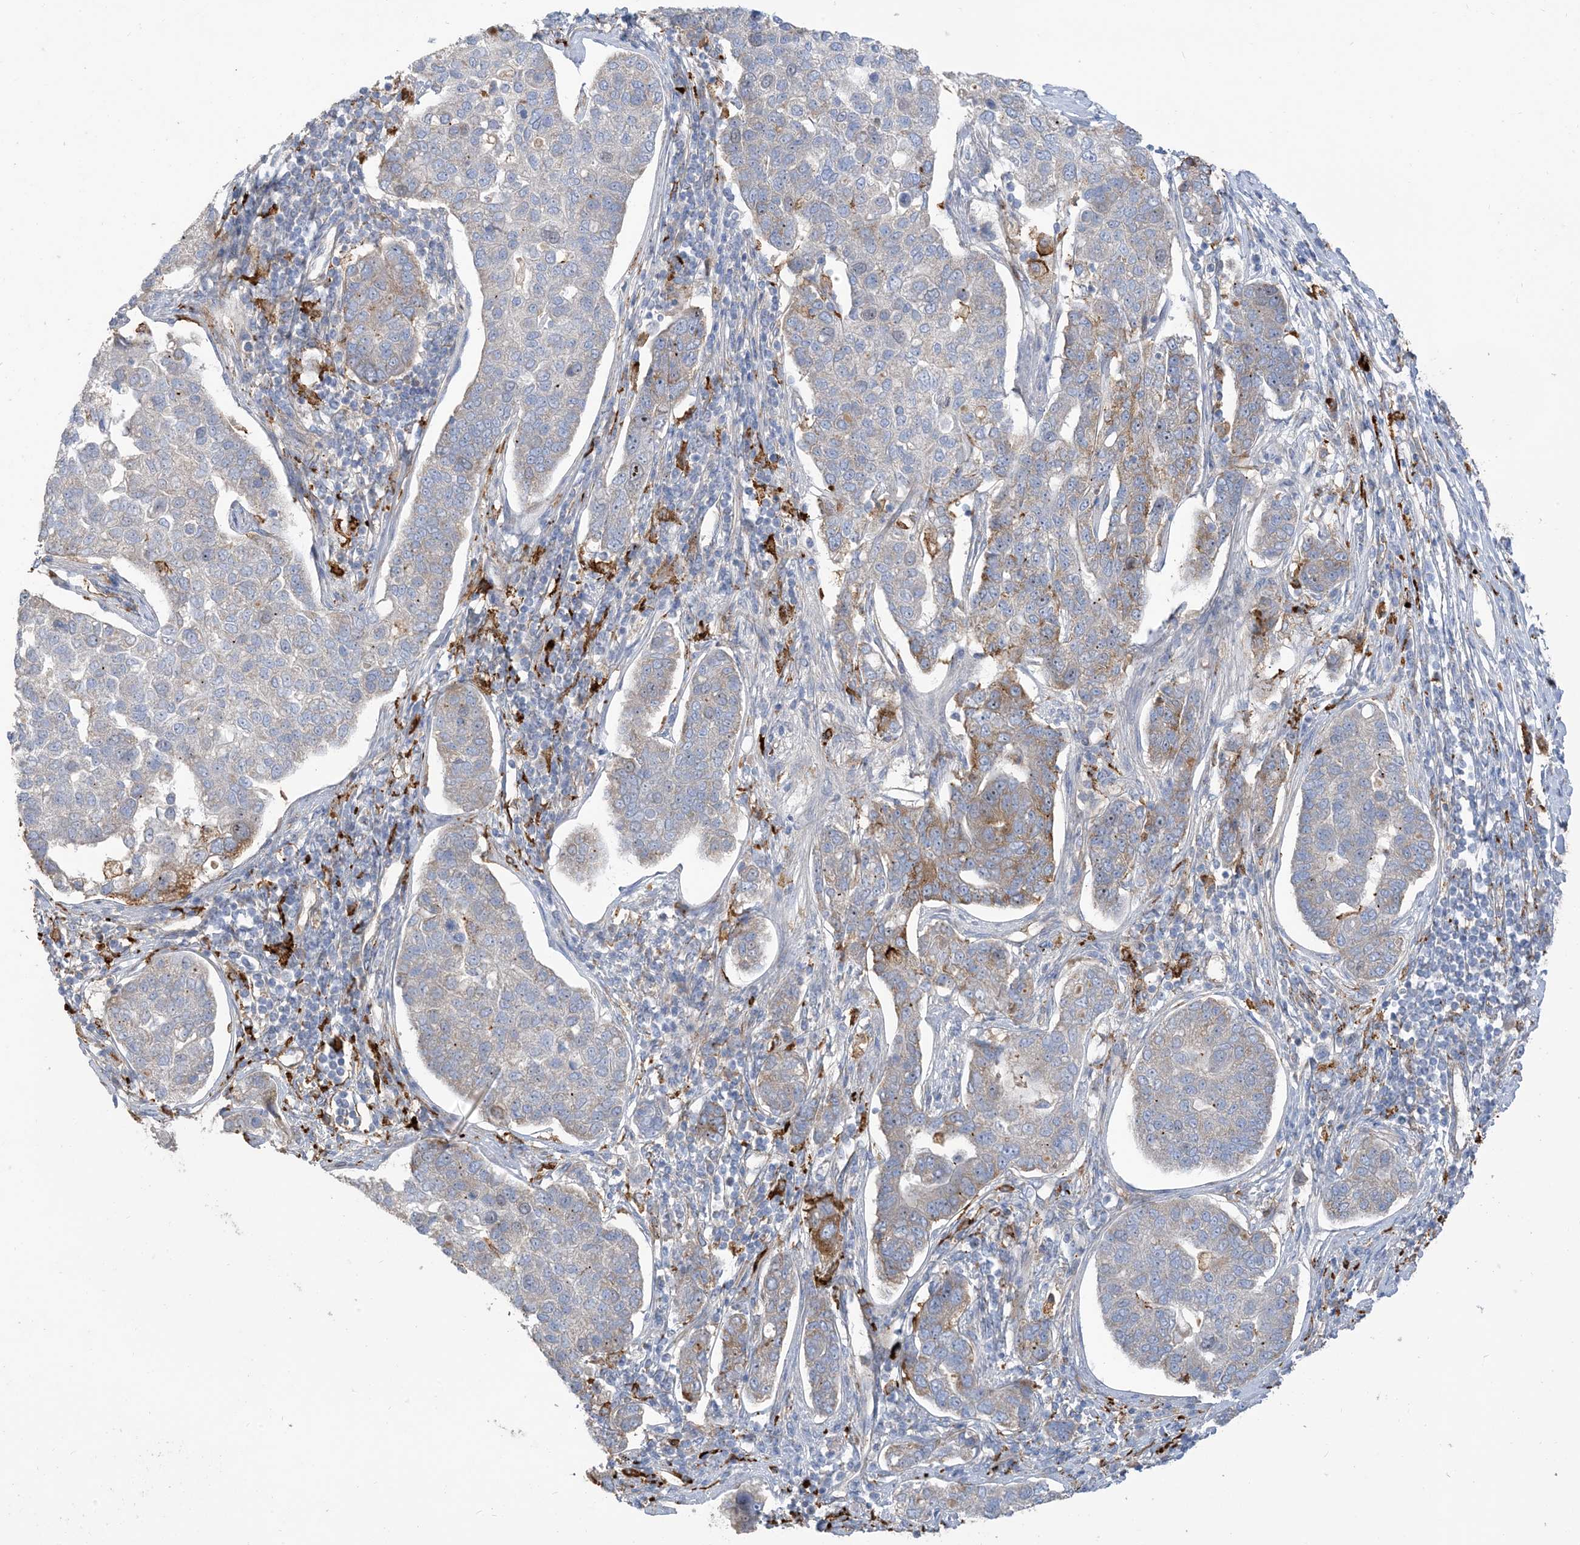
{"staining": {"intensity": "negative", "quantity": "none", "location": "none"}, "tissue": "pancreatic cancer", "cell_type": "Tumor cells", "image_type": "cancer", "snomed": [{"axis": "morphology", "description": "Adenocarcinoma, NOS"}, {"axis": "topography", "description": "Pancreas"}], "caption": "Tumor cells are negative for protein expression in human pancreatic adenocarcinoma.", "gene": "PEAR1", "patient": {"sex": "female", "age": 61}}